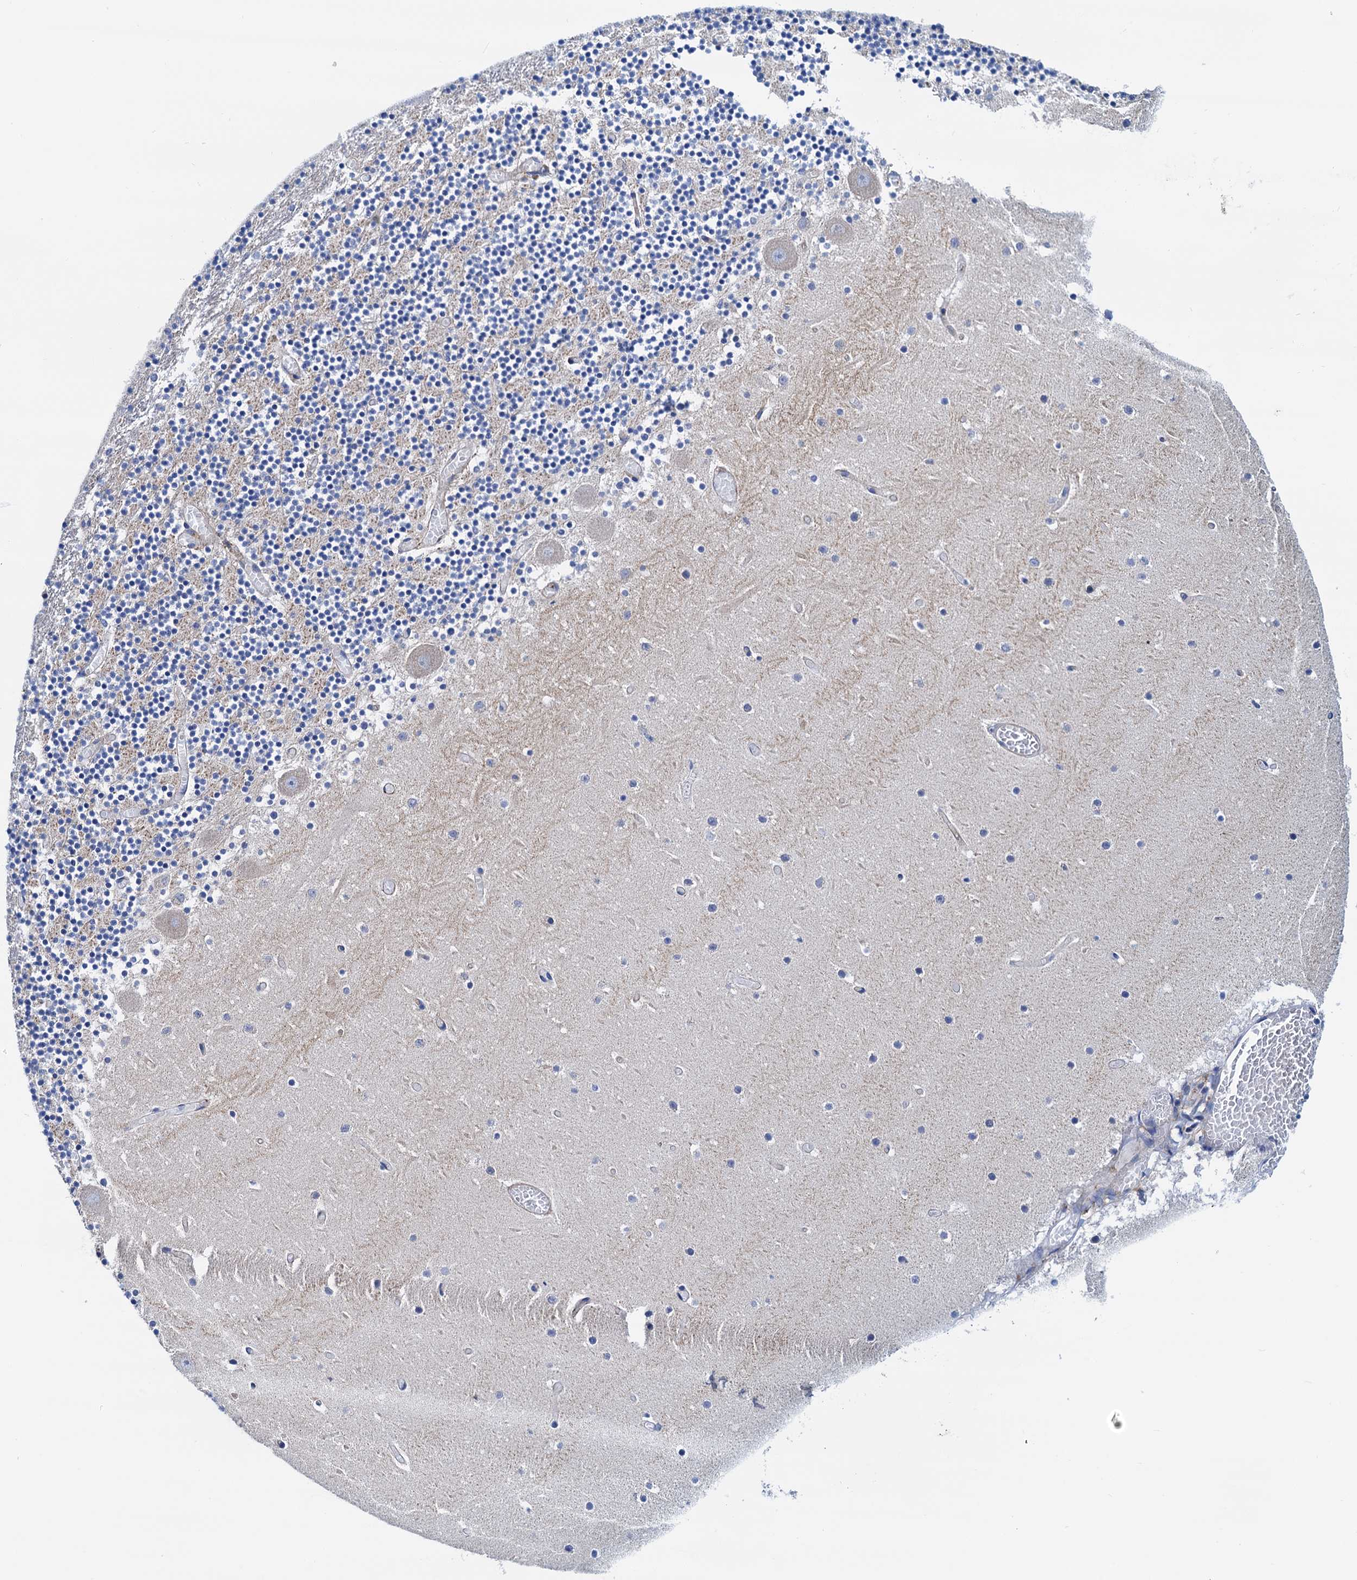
{"staining": {"intensity": "moderate", "quantity": "<25%", "location": "cytoplasmic/membranous"}, "tissue": "cerebellum", "cell_type": "Cells in granular layer", "image_type": "normal", "snomed": [{"axis": "morphology", "description": "Normal tissue, NOS"}, {"axis": "topography", "description": "Cerebellum"}], "caption": "Cells in granular layer show low levels of moderate cytoplasmic/membranous staining in about <25% of cells in normal cerebellum.", "gene": "RASSF9", "patient": {"sex": "female", "age": 28}}